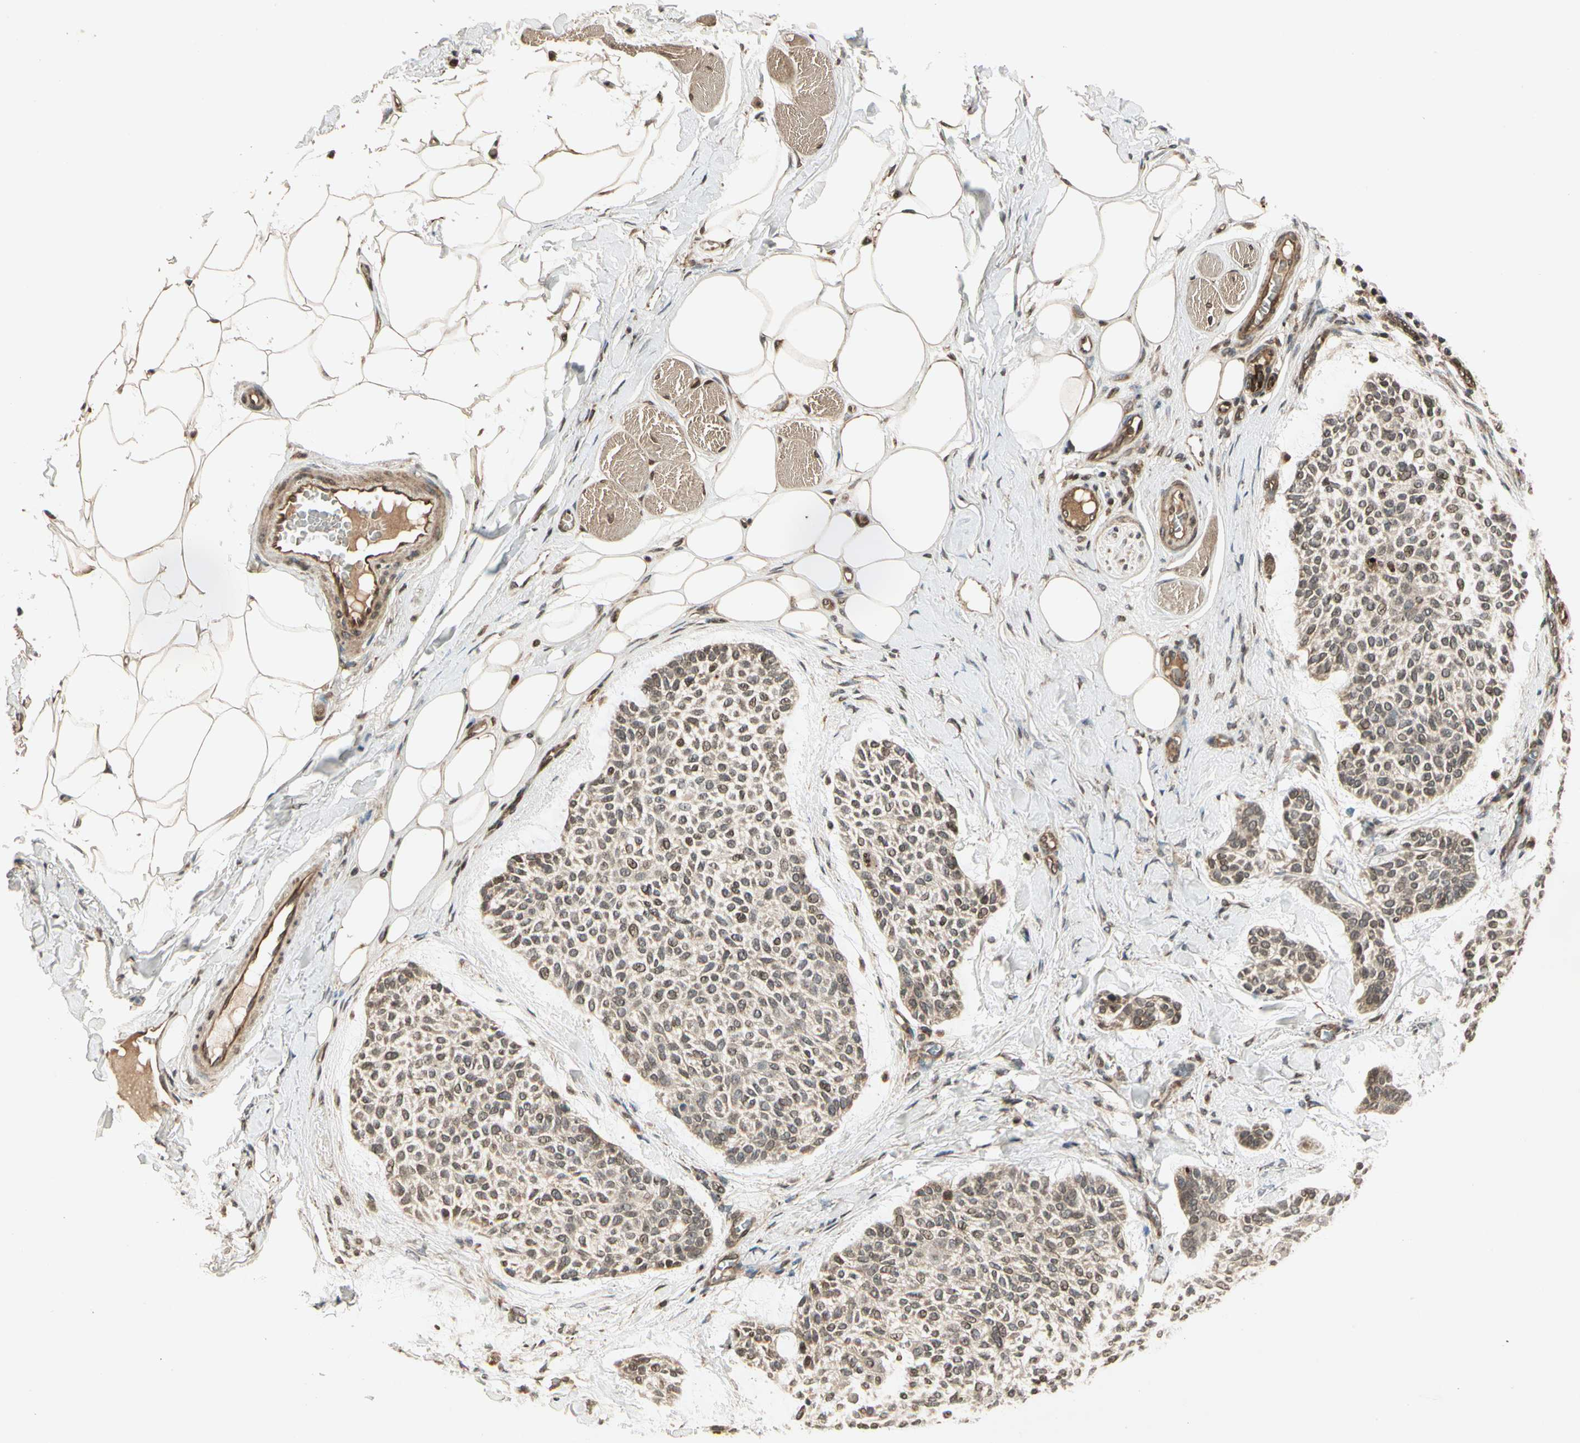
{"staining": {"intensity": "weak", "quantity": "<25%", "location": "cytoplasmic/membranous"}, "tissue": "skin cancer", "cell_type": "Tumor cells", "image_type": "cancer", "snomed": [{"axis": "morphology", "description": "Normal tissue, NOS"}, {"axis": "morphology", "description": "Basal cell carcinoma"}, {"axis": "topography", "description": "Skin"}], "caption": "IHC image of neoplastic tissue: skin cancer stained with DAB shows no significant protein expression in tumor cells.", "gene": "GLUL", "patient": {"sex": "female", "age": 70}}